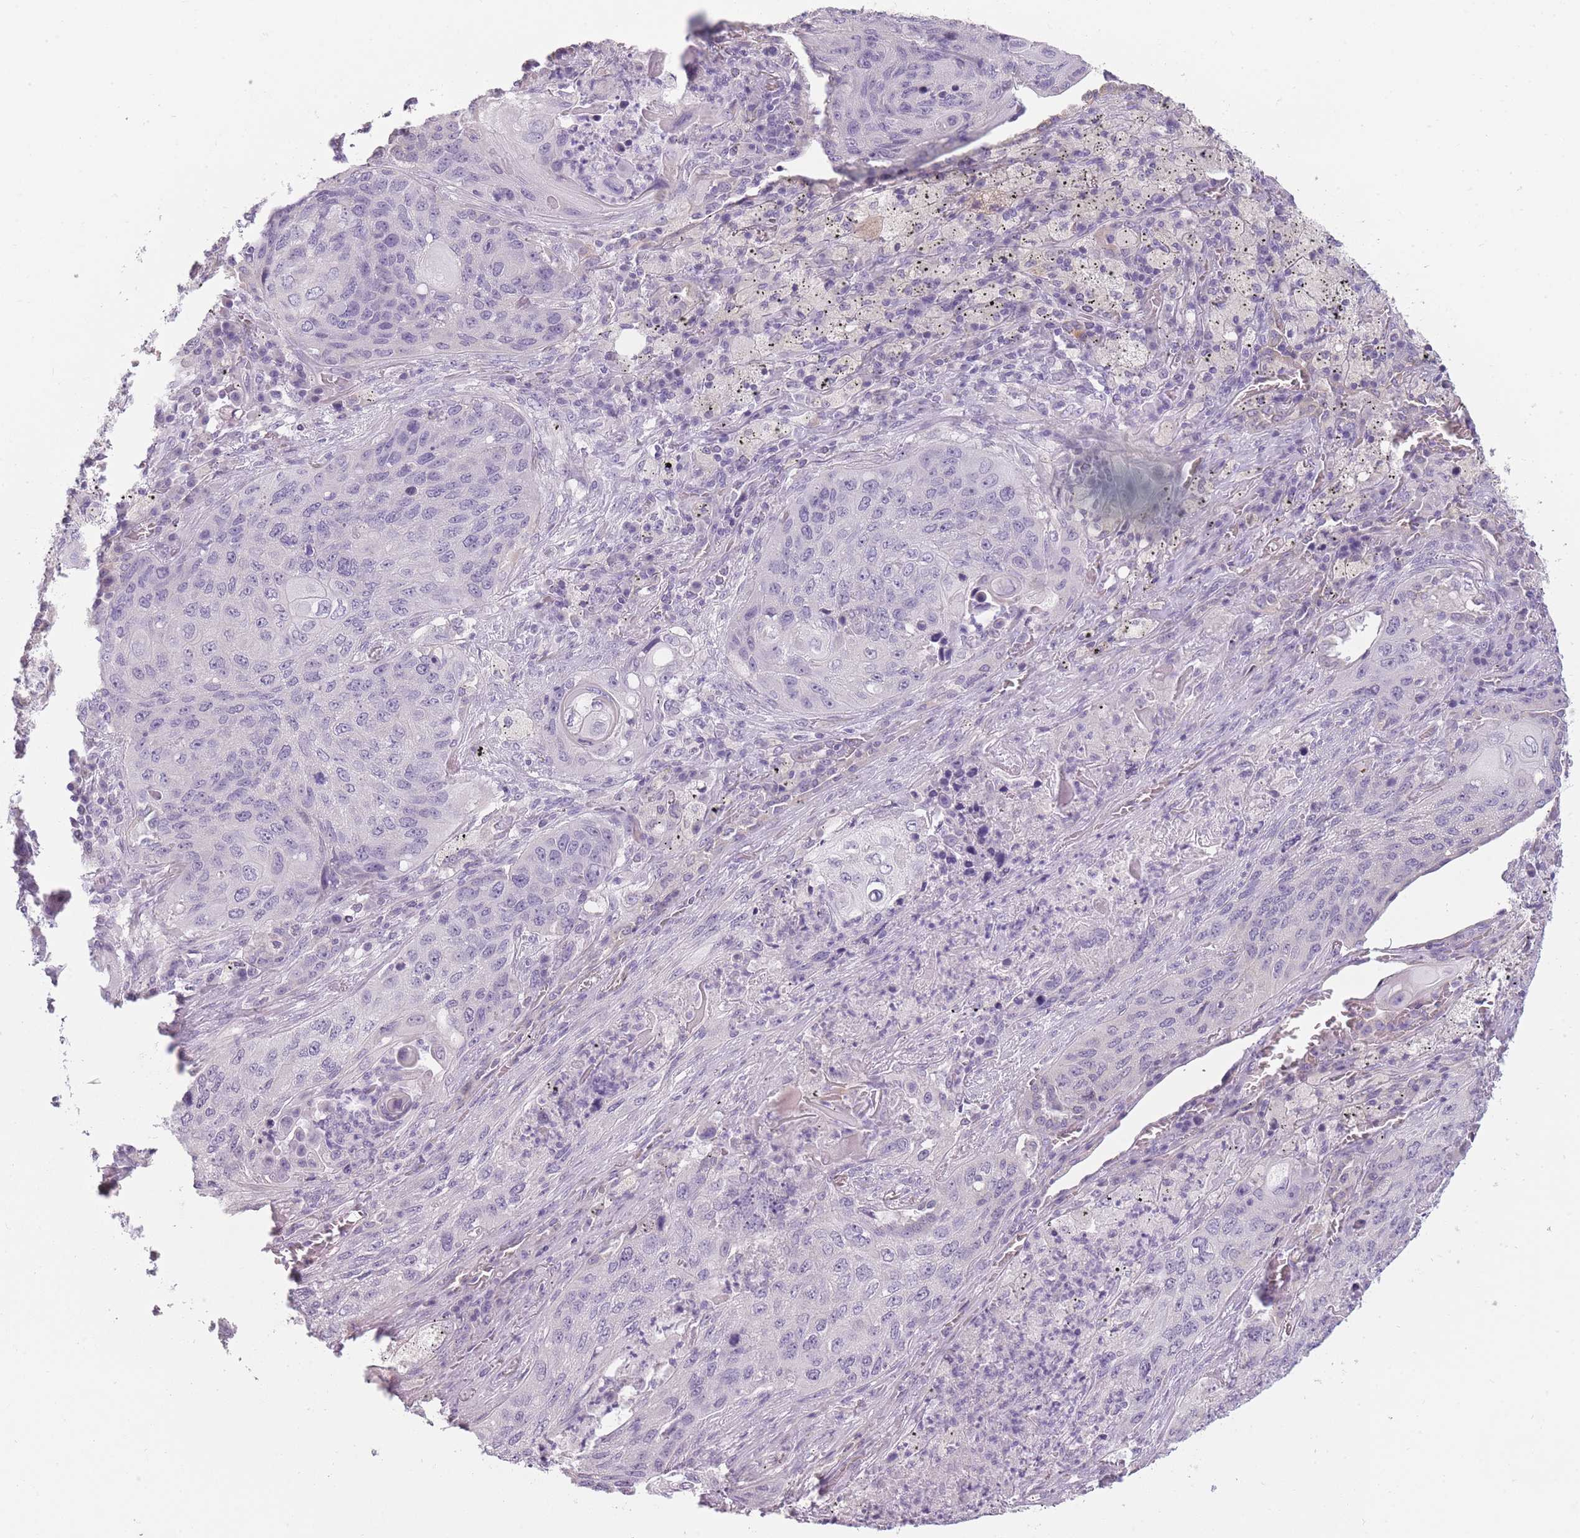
{"staining": {"intensity": "negative", "quantity": "none", "location": "none"}, "tissue": "lung cancer", "cell_type": "Tumor cells", "image_type": "cancer", "snomed": [{"axis": "morphology", "description": "Squamous cell carcinoma, NOS"}, {"axis": "topography", "description": "Lung"}], "caption": "Tumor cells show no significant protein staining in lung cancer.", "gene": "TMEM236", "patient": {"sex": "female", "age": 63}}